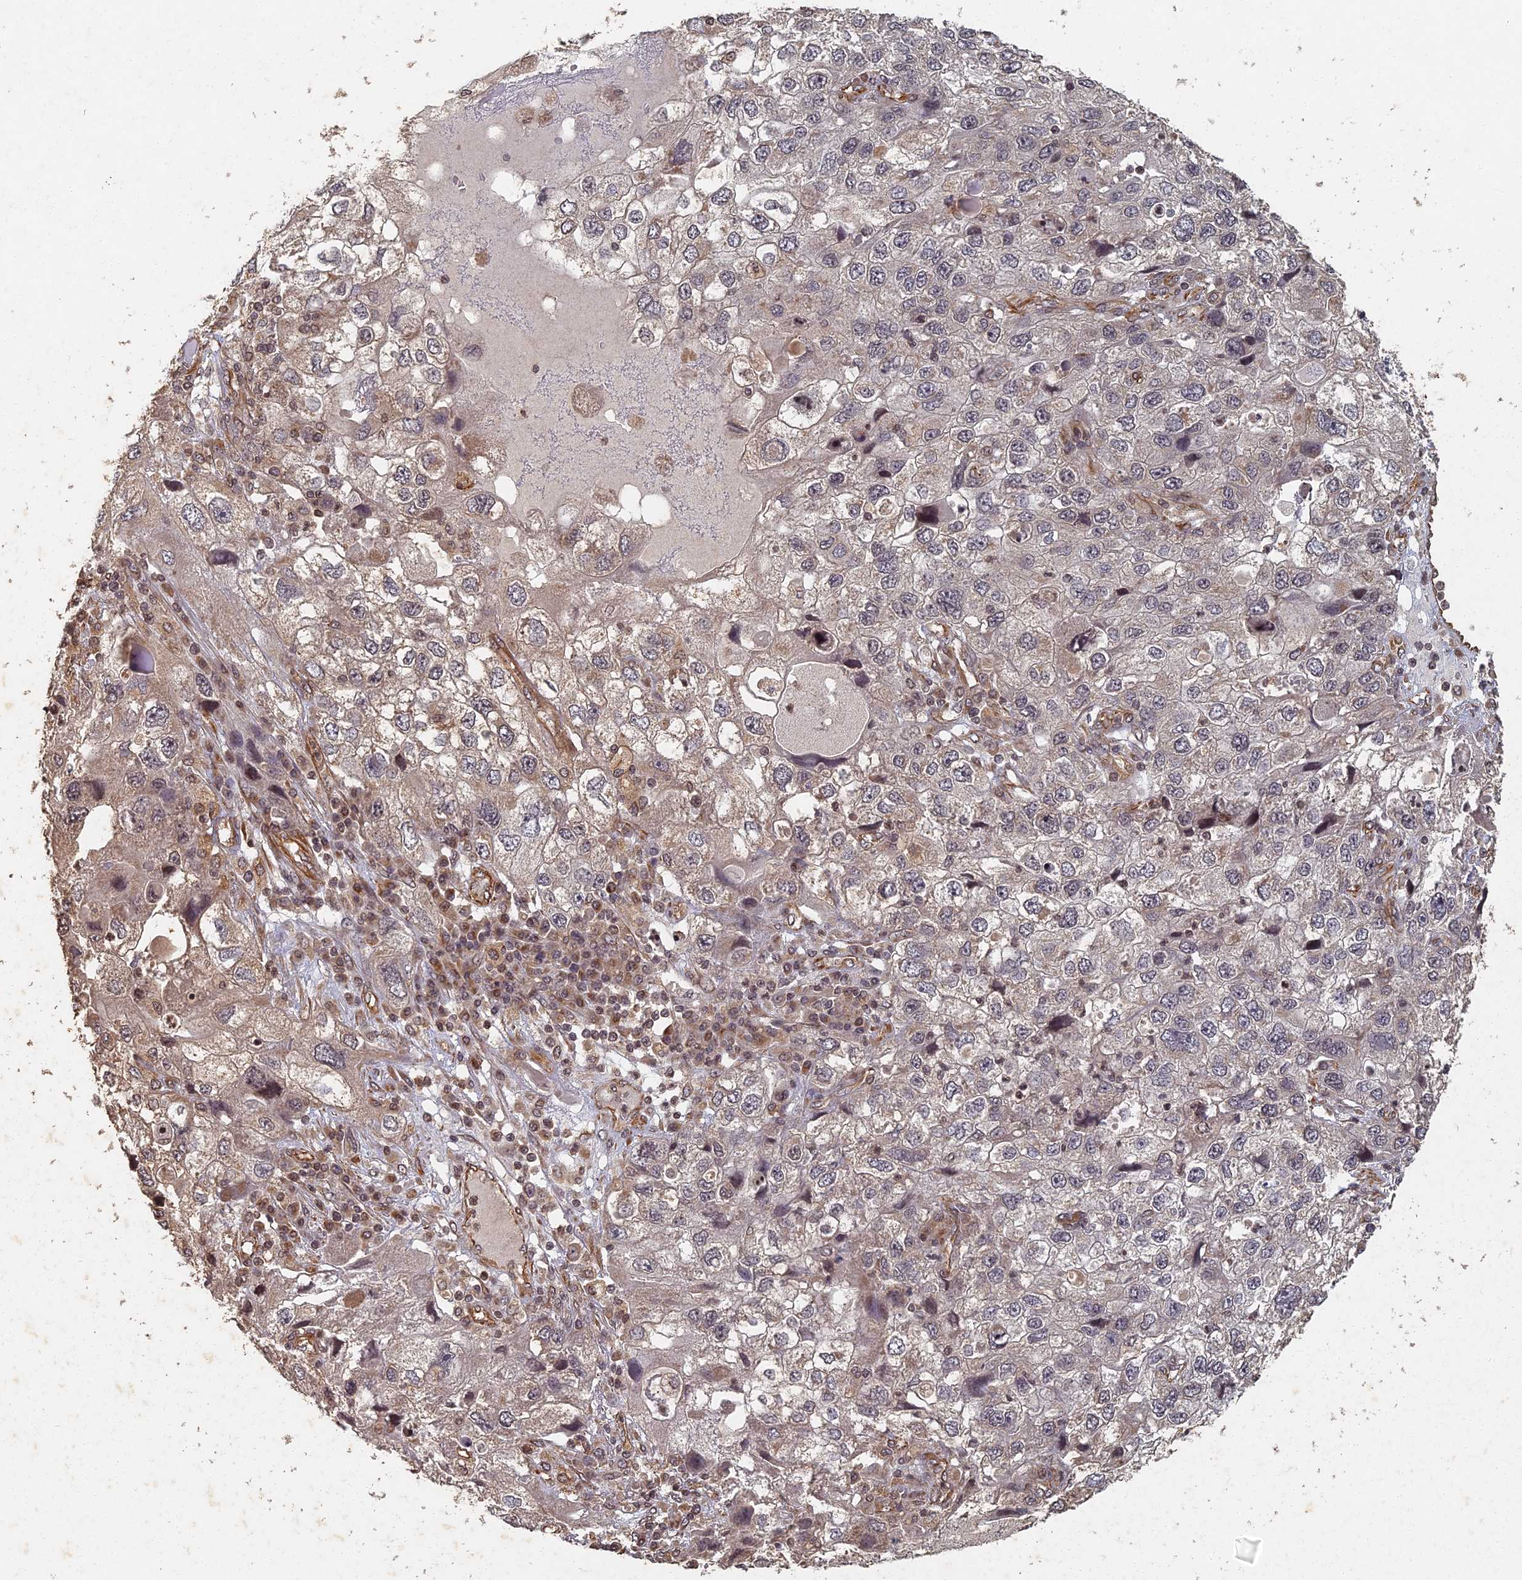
{"staining": {"intensity": "weak", "quantity": "25%-75%", "location": "cytoplasmic/membranous"}, "tissue": "endometrial cancer", "cell_type": "Tumor cells", "image_type": "cancer", "snomed": [{"axis": "morphology", "description": "Adenocarcinoma, NOS"}, {"axis": "topography", "description": "Endometrium"}], "caption": "Weak cytoplasmic/membranous expression is seen in about 25%-75% of tumor cells in endometrial adenocarcinoma.", "gene": "ABCB10", "patient": {"sex": "female", "age": 49}}